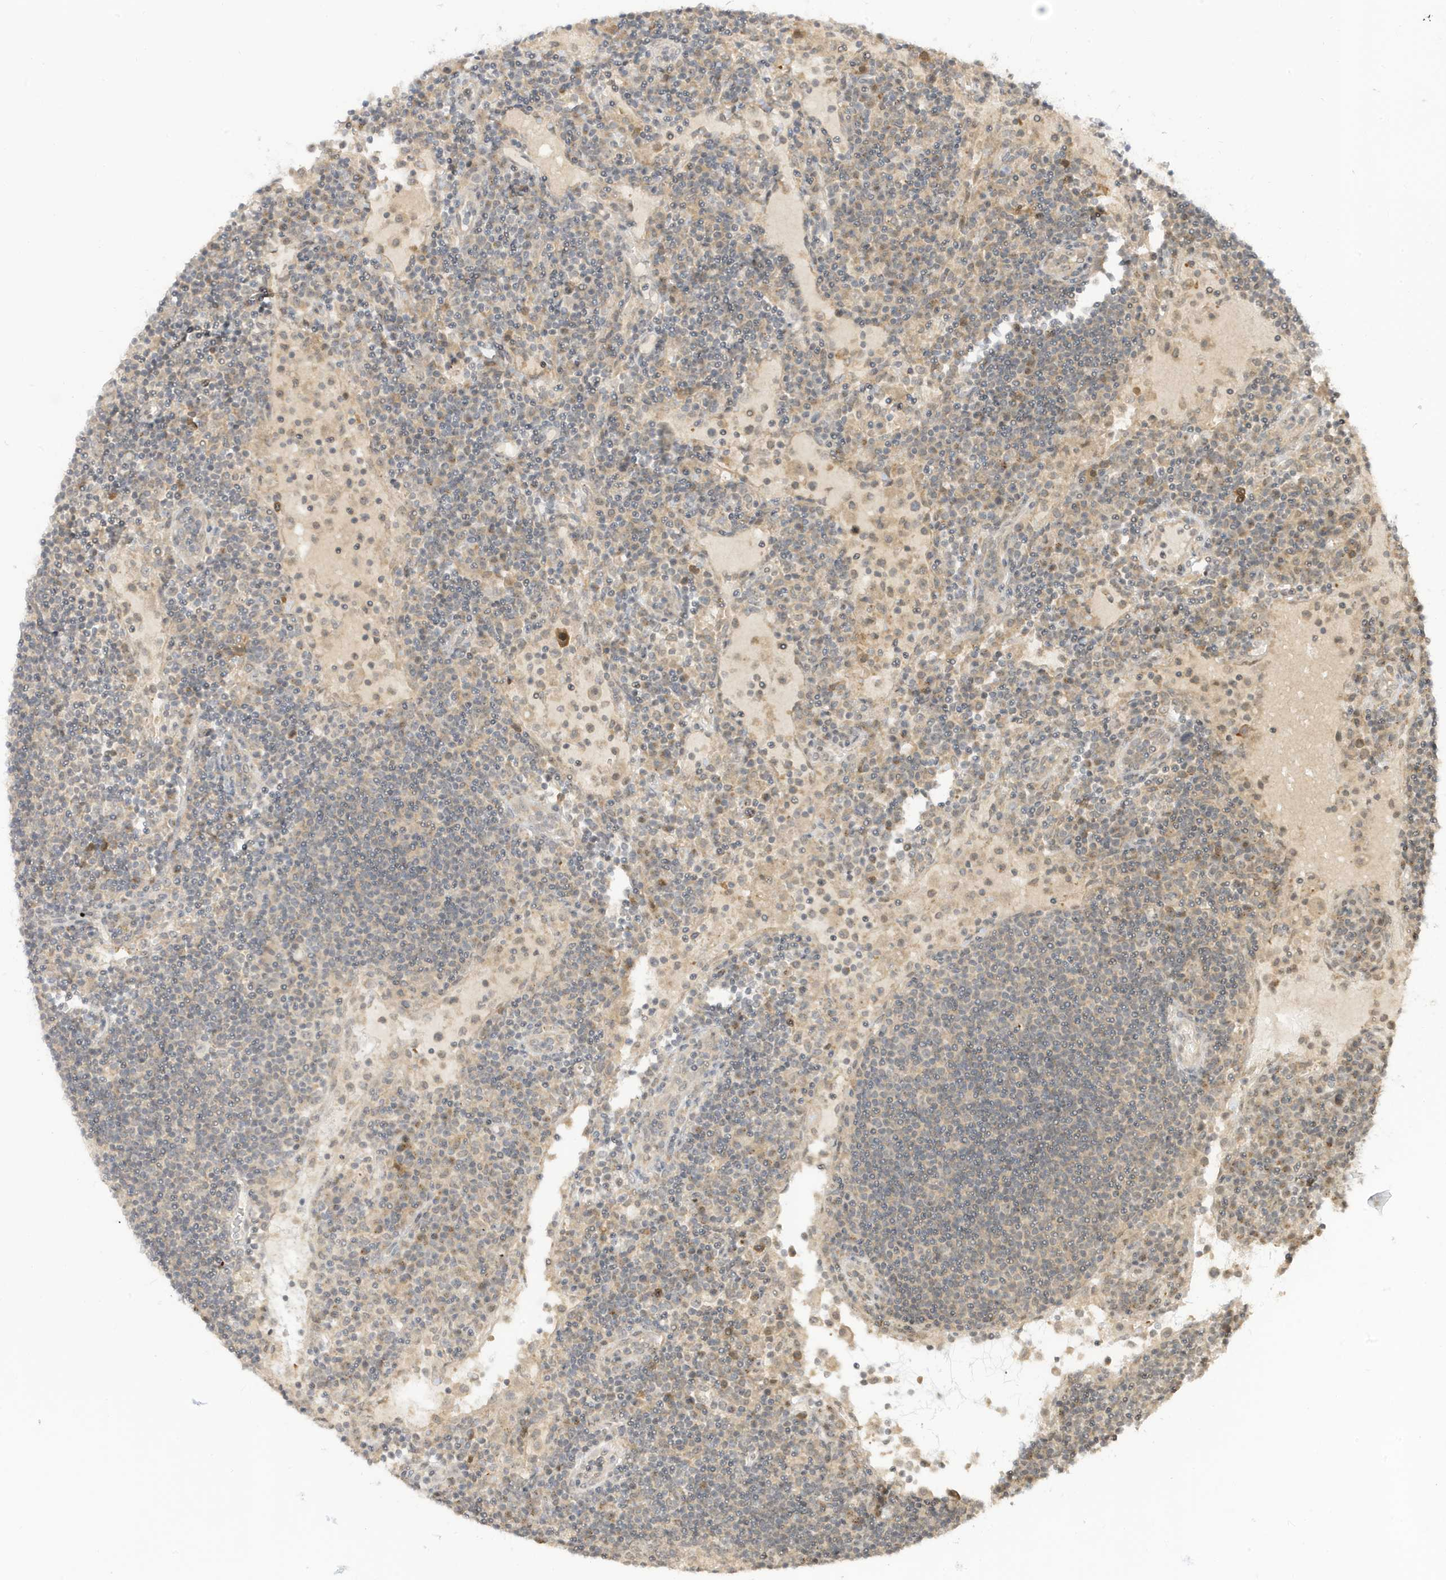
{"staining": {"intensity": "weak", "quantity": "25%-75%", "location": "nuclear"}, "tissue": "lymph node", "cell_type": "Non-germinal center cells", "image_type": "normal", "snomed": [{"axis": "morphology", "description": "Normal tissue, NOS"}, {"axis": "topography", "description": "Lymph node"}], "caption": "Weak nuclear staining is present in approximately 25%-75% of non-germinal center cells in benign lymph node.", "gene": "TAB3", "patient": {"sex": "female", "age": 53}}